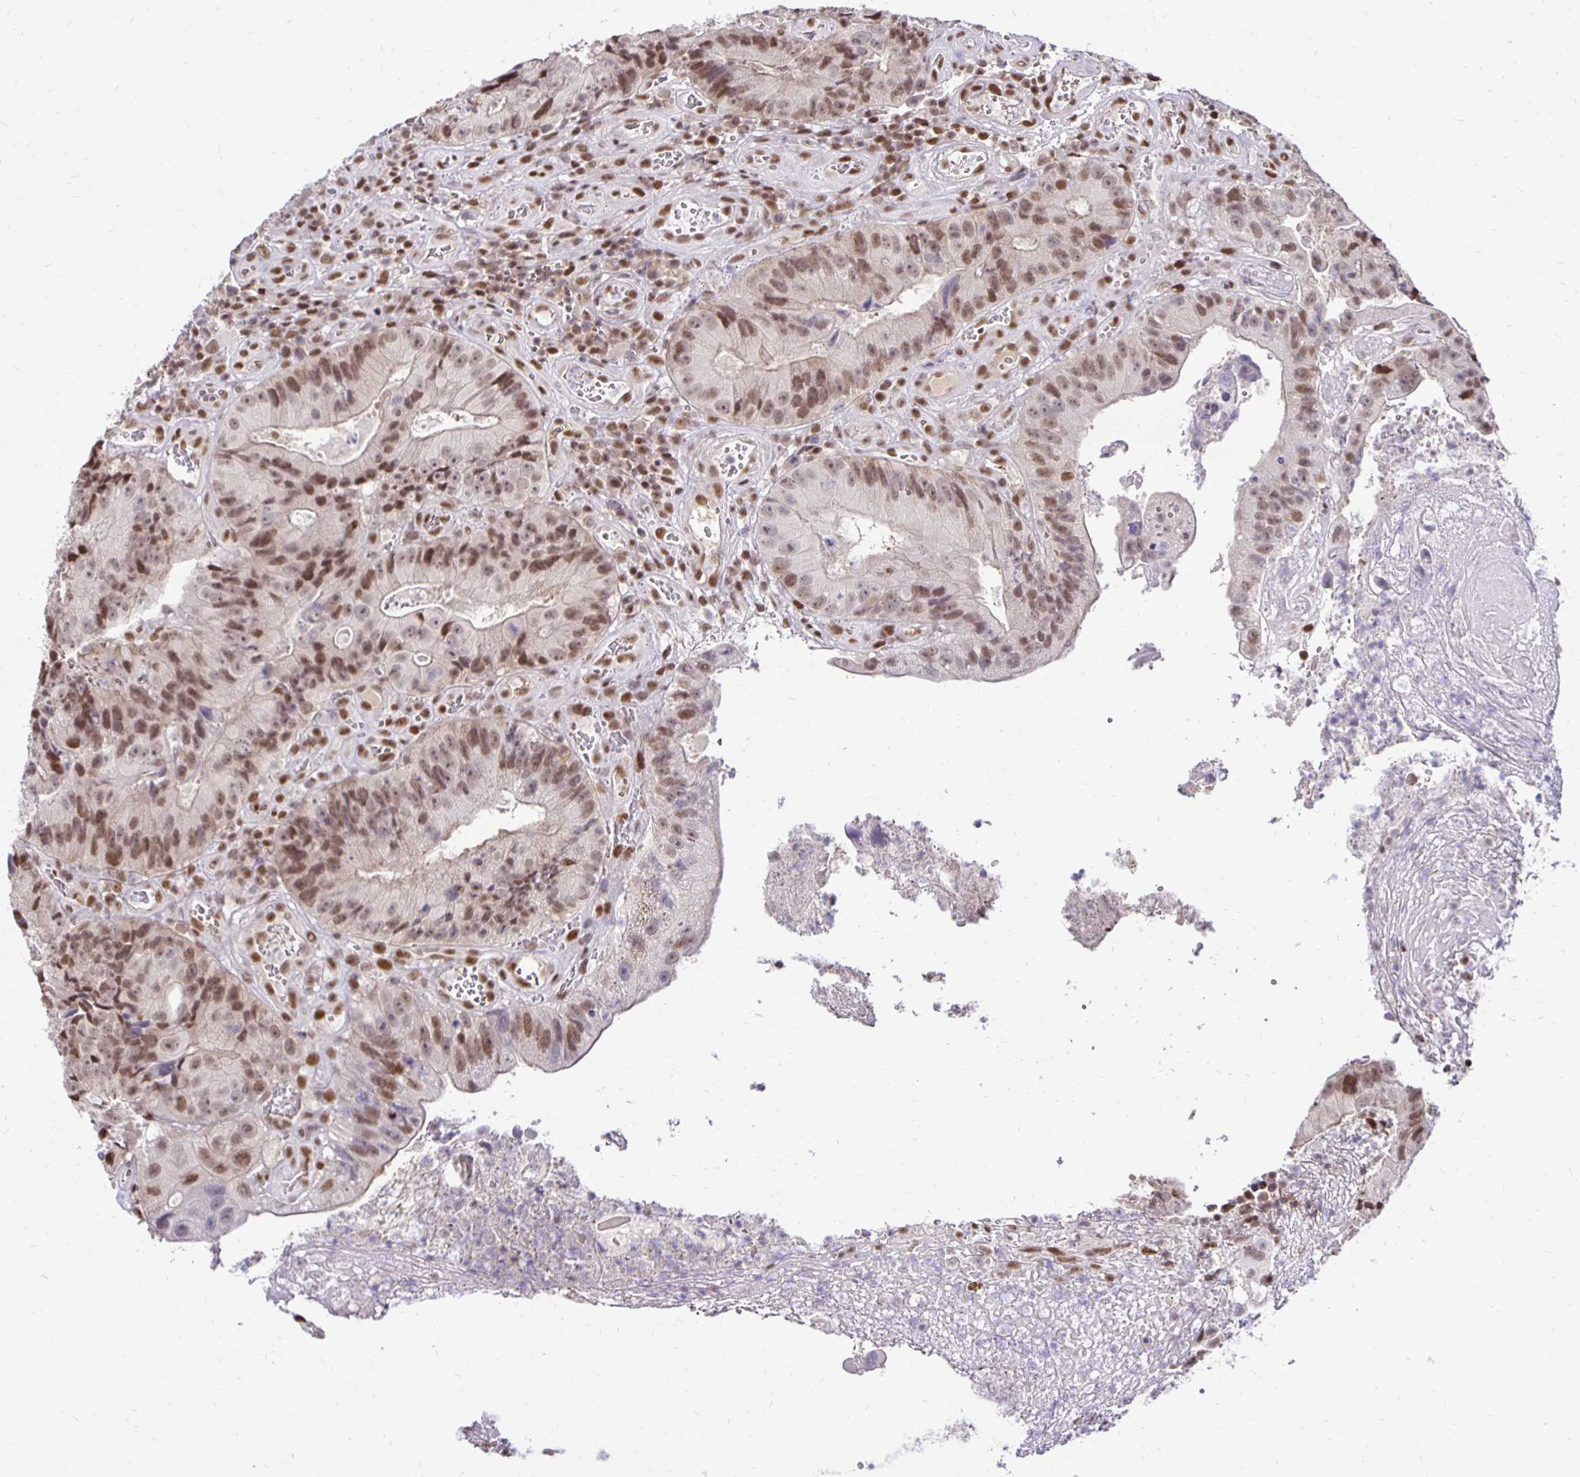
{"staining": {"intensity": "moderate", "quantity": ">75%", "location": "nuclear"}, "tissue": "colorectal cancer", "cell_type": "Tumor cells", "image_type": "cancer", "snomed": [{"axis": "morphology", "description": "Adenocarcinoma, NOS"}, {"axis": "topography", "description": "Colon"}], "caption": "Immunohistochemistry micrograph of neoplastic tissue: colorectal cancer stained using immunohistochemistry demonstrates medium levels of moderate protein expression localized specifically in the nuclear of tumor cells, appearing as a nuclear brown color.", "gene": "ZNF579", "patient": {"sex": "female", "age": 86}}